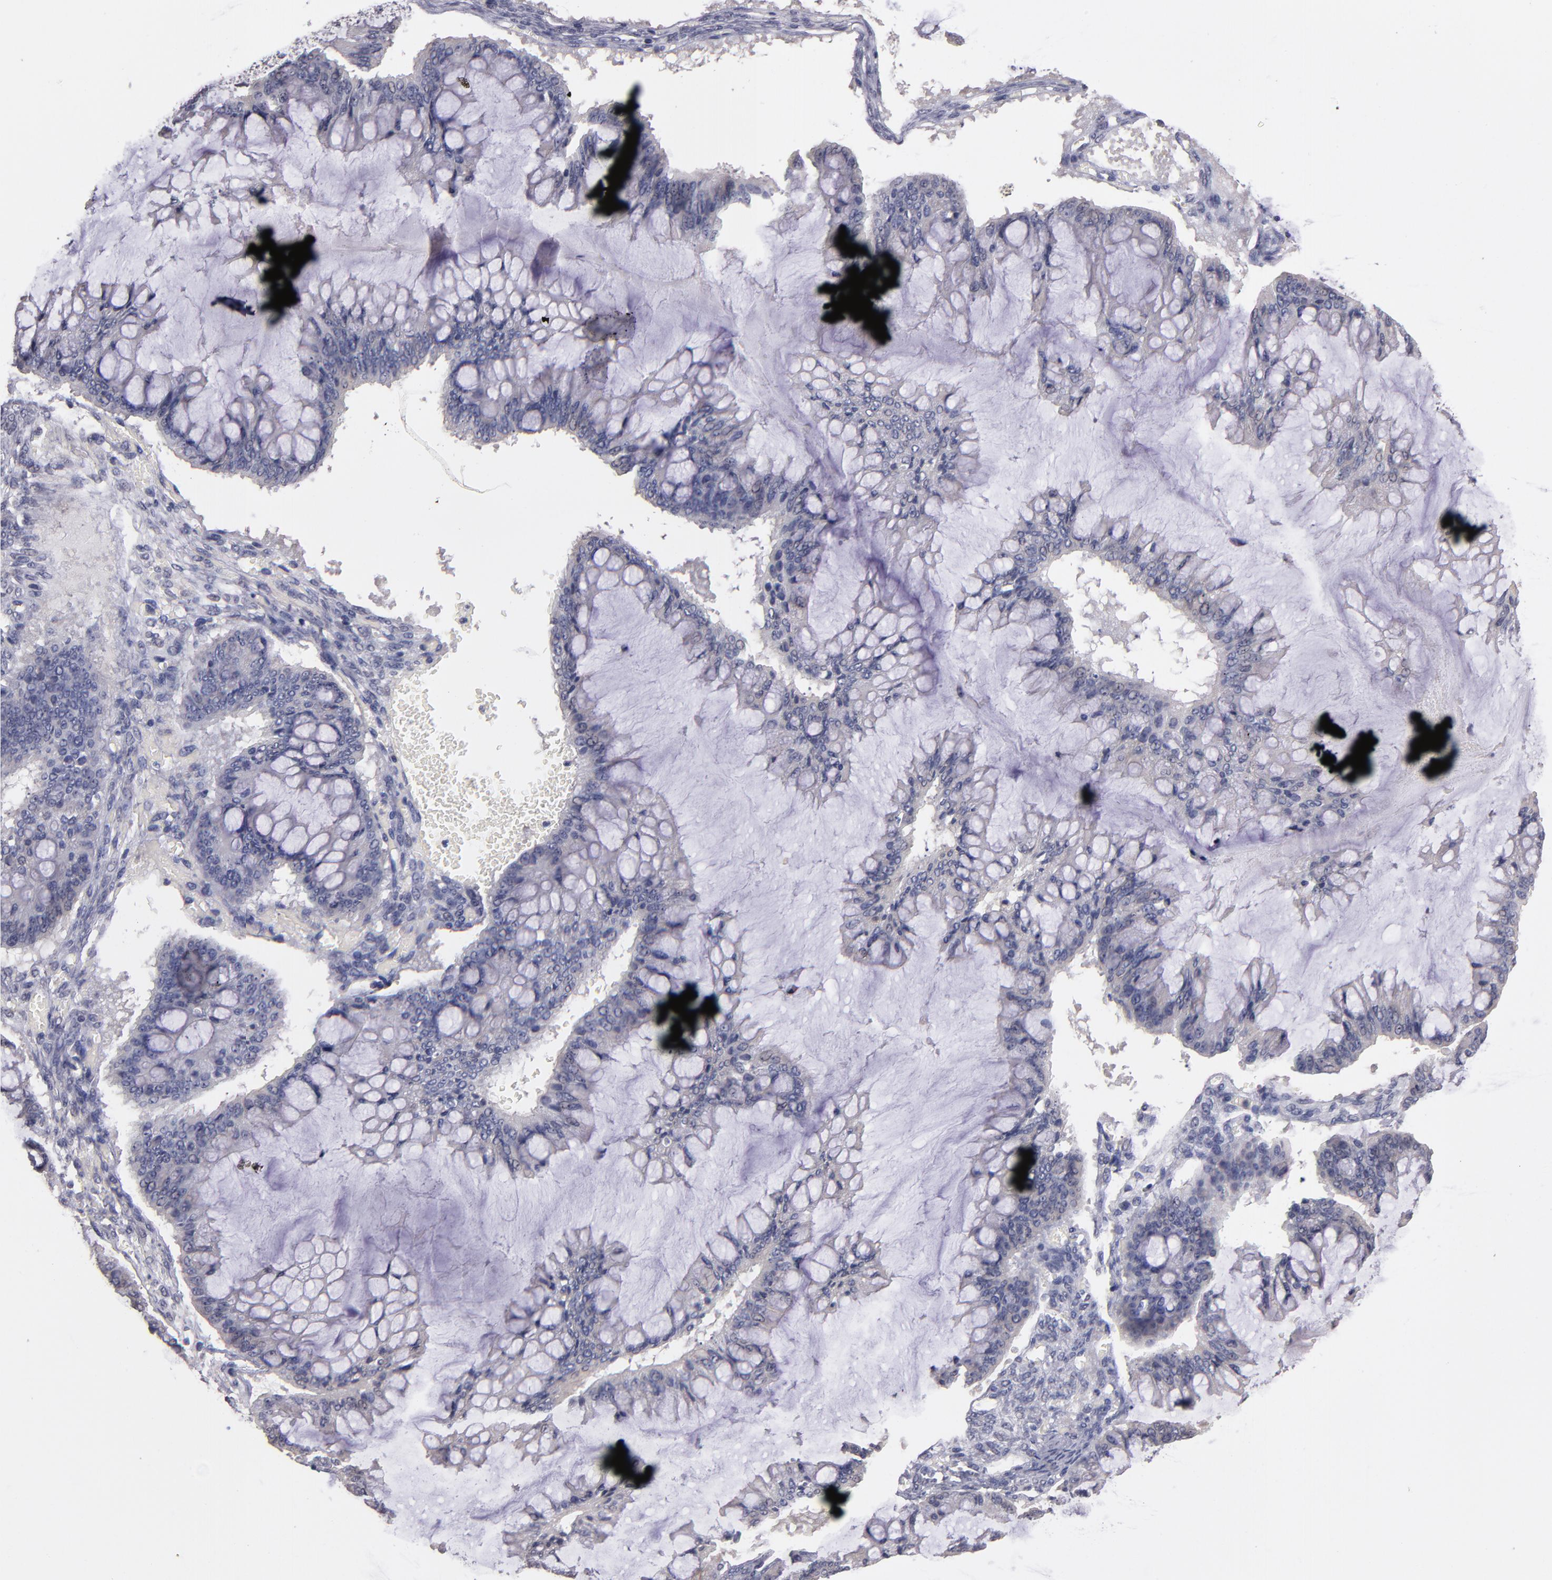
{"staining": {"intensity": "negative", "quantity": "none", "location": "none"}, "tissue": "ovarian cancer", "cell_type": "Tumor cells", "image_type": "cancer", "snomed": [{"axis": "morphology", "description": "Cystadenocarcinoma, mucinous, NOS"}, {"axis": "topography", "description": "Ovary"}], "caption": "DAB immunohistochemical staining of human ovarian mucinous cystadenocarcinoma shows no significant expression in tumor cells.", "gene": "SOX10", "patient": {"sex": "female", "age": 73}}